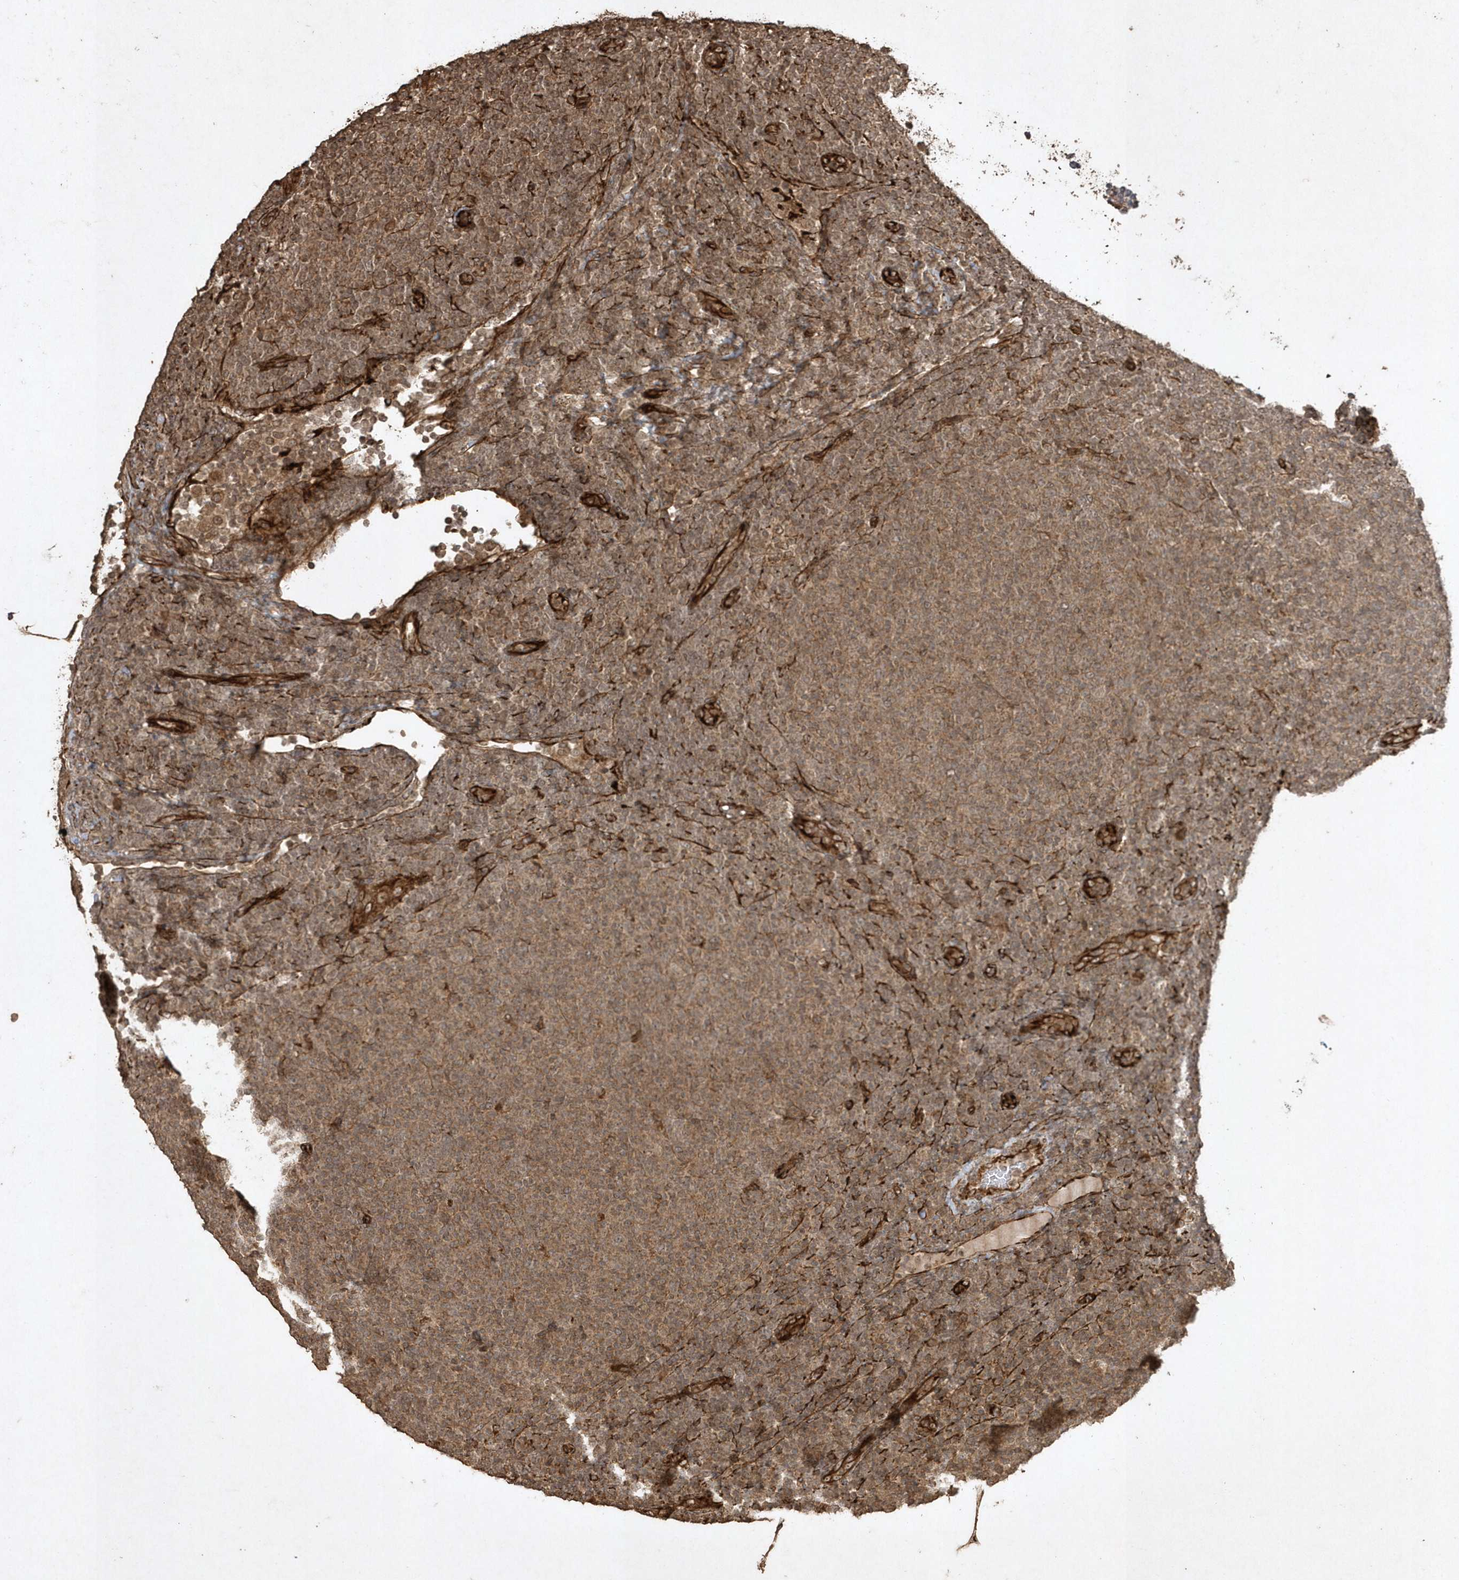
{"staining": {"intensity": "moderate", "quantity": ">75%", "location": "cytoplasmic/membranous,nuclear"}, "tissue": "lymphoma", "cell_type": "Tumor cells", "image_type": "cancer", "snomed": [{"axis": "morphology", "description": "Malignant lymphoma, non-Hodgkin's type, Low grade"}, {"axis": "topography", "description": "Lymph node"}], "caption": "Protein analysis of low-grade malignant lymphoma, non-Hodgkin's type tissue demonstrates moderate cytoplasmic/membranous and nuclear expression in about >75% of tumor cells.", "gene": "AVPI1", "patient": {"sex": "male", "age": 66}}